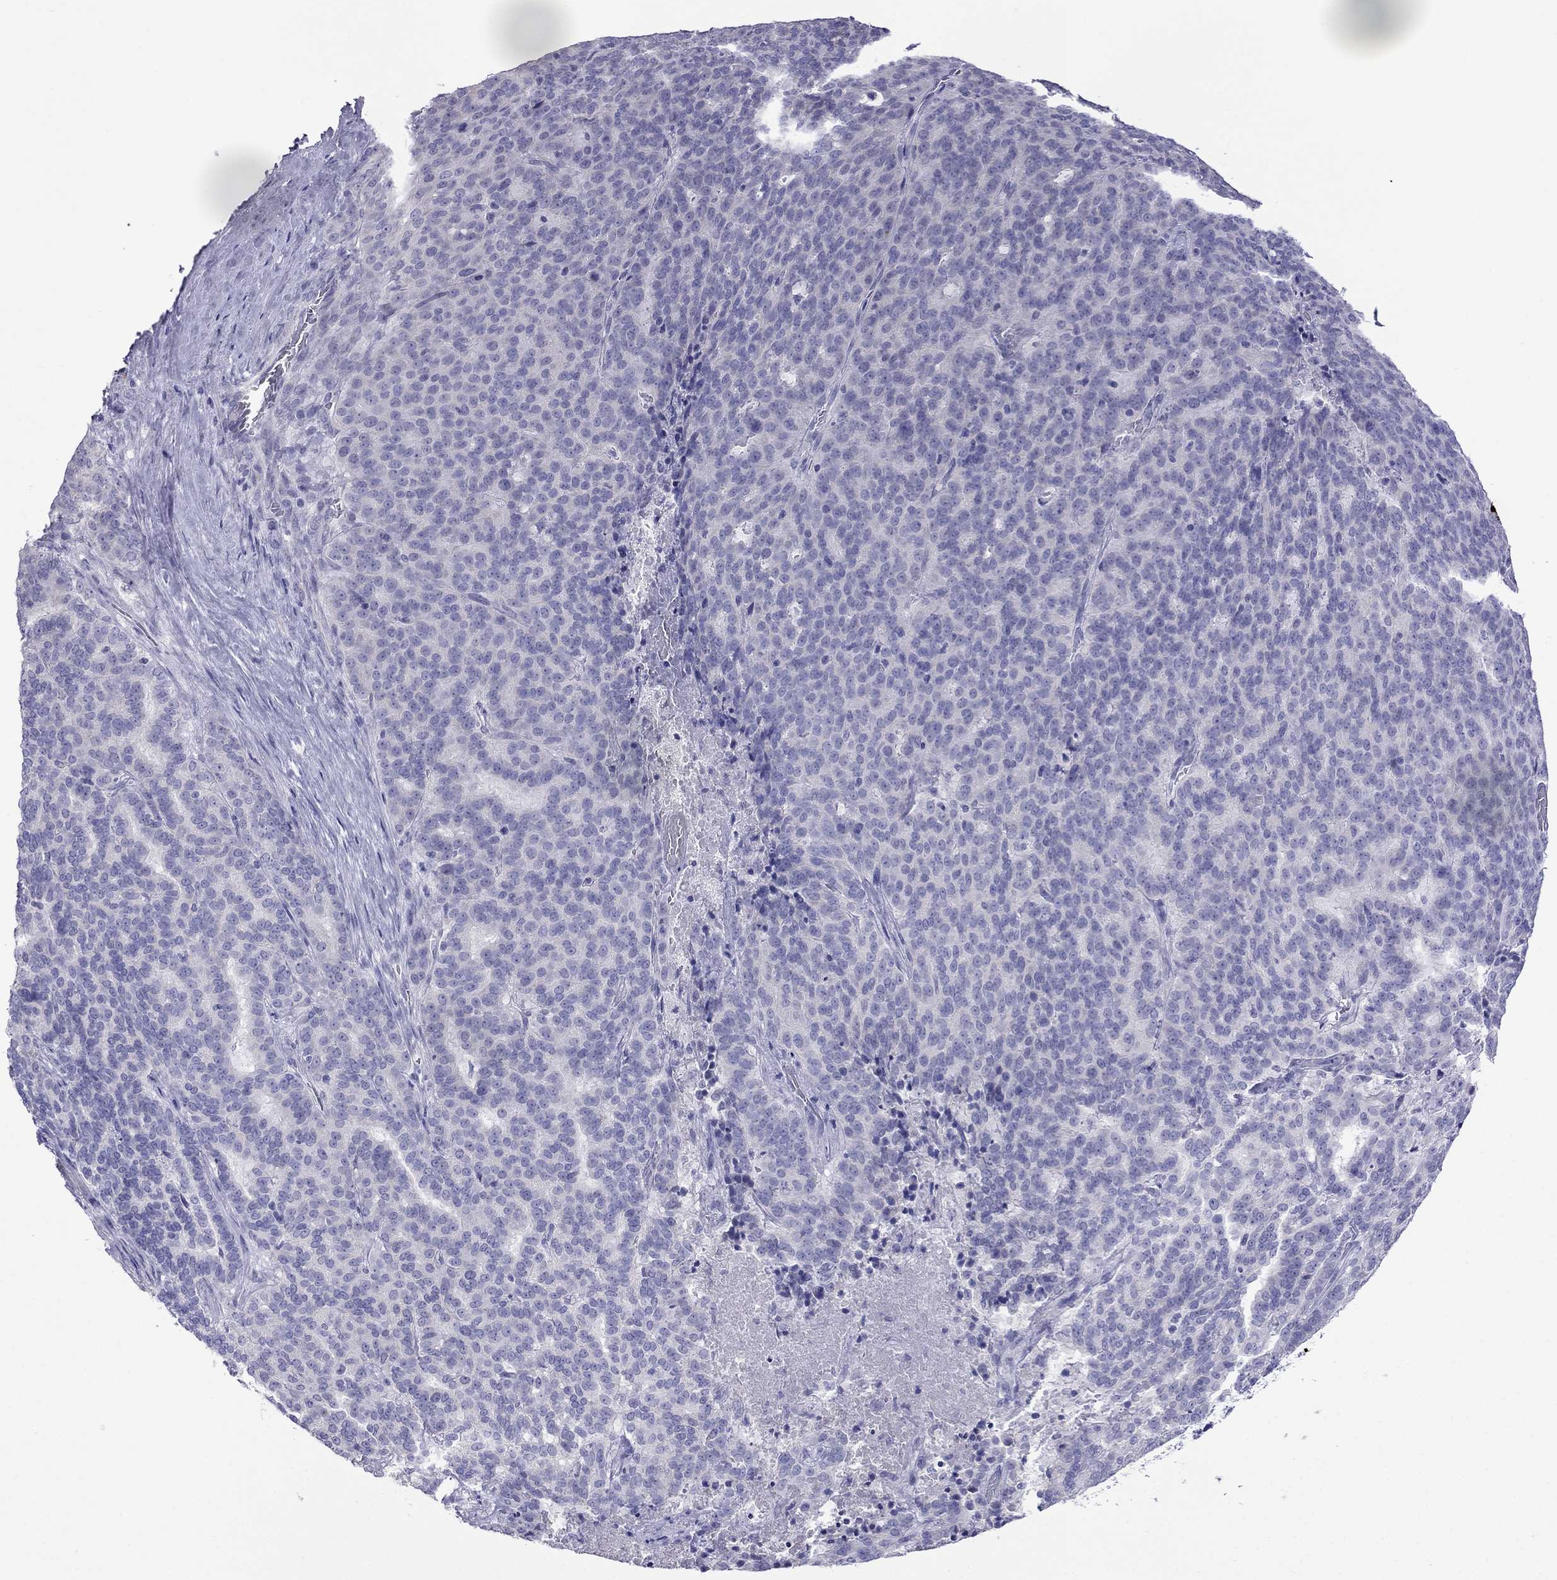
{"staining": {"intensity": "negative", "quantity": "none", "location": "none"}, "tissue": "liver cancer", "cell_type": "Tumor cells", "image_type": "cancer", "snomed": [{"axis": "morphology", "description": "Cholangiocarcinoma"}, {"axis": "topography", "description": "Liver"}], "caption": "Tumor cells show no significant positivity in liver cancer.", "gene": "MGP", "patient": {"sex": "female", "age": 47}}